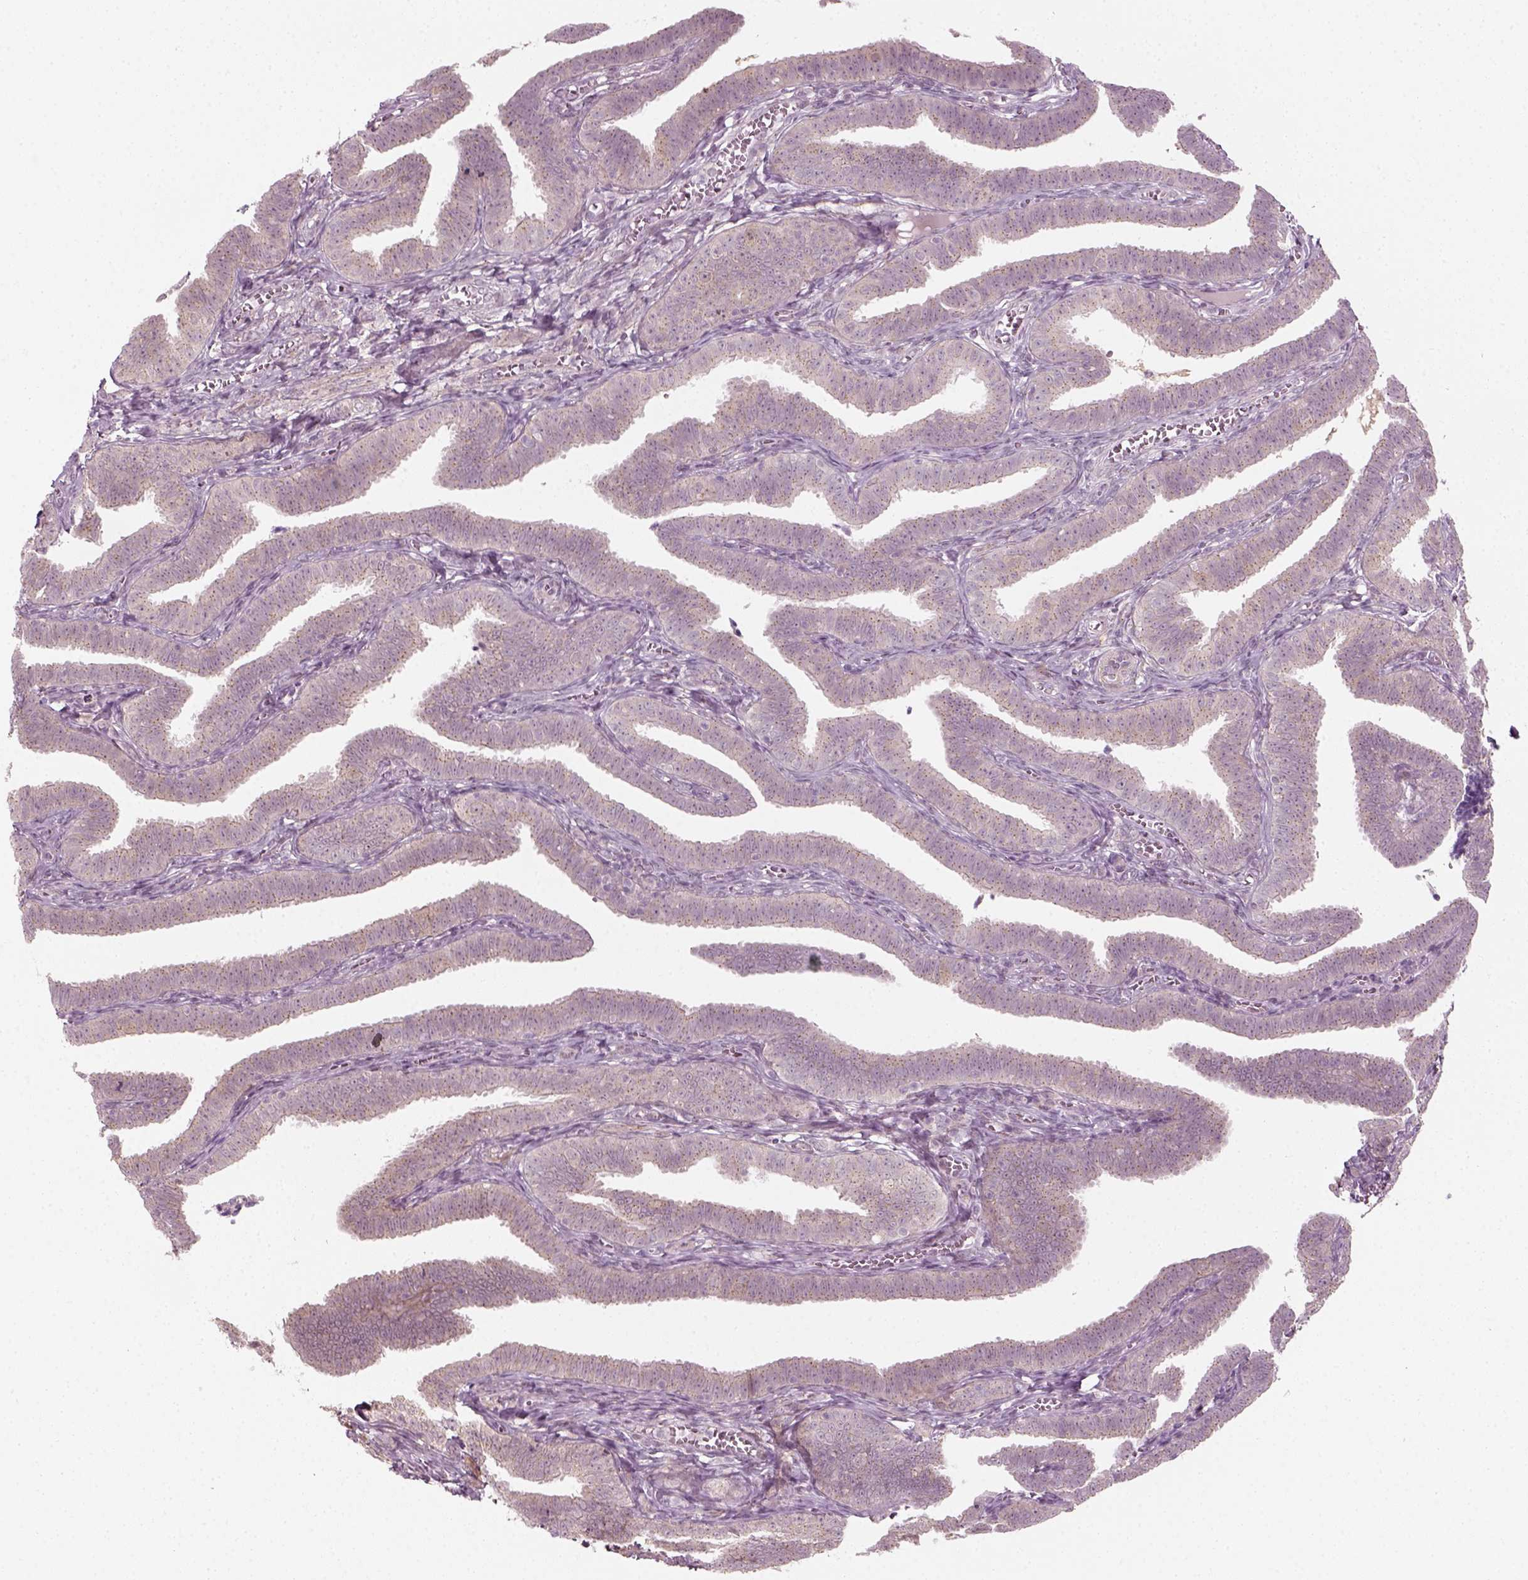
{"staining": {"intensity": "negative", "quantity": "none", "location": "none"}, "tissue": "fallopian tube", "cell_type": "Glandular cells", "image_type": "normal", "snomed": [{"axis": "morphology", "description": "Normal tissue, NOS"}, {"axis": "topography", "description": "Fallopian tube"}], "caption": "The immunohistochemistry (IHC) histopathology image has no significant positivity in glandular cells of fallopian tube. Nuclei are stained in blue.", "gene": "MLIP", "patient": {"sex": "female", "age": 25}}